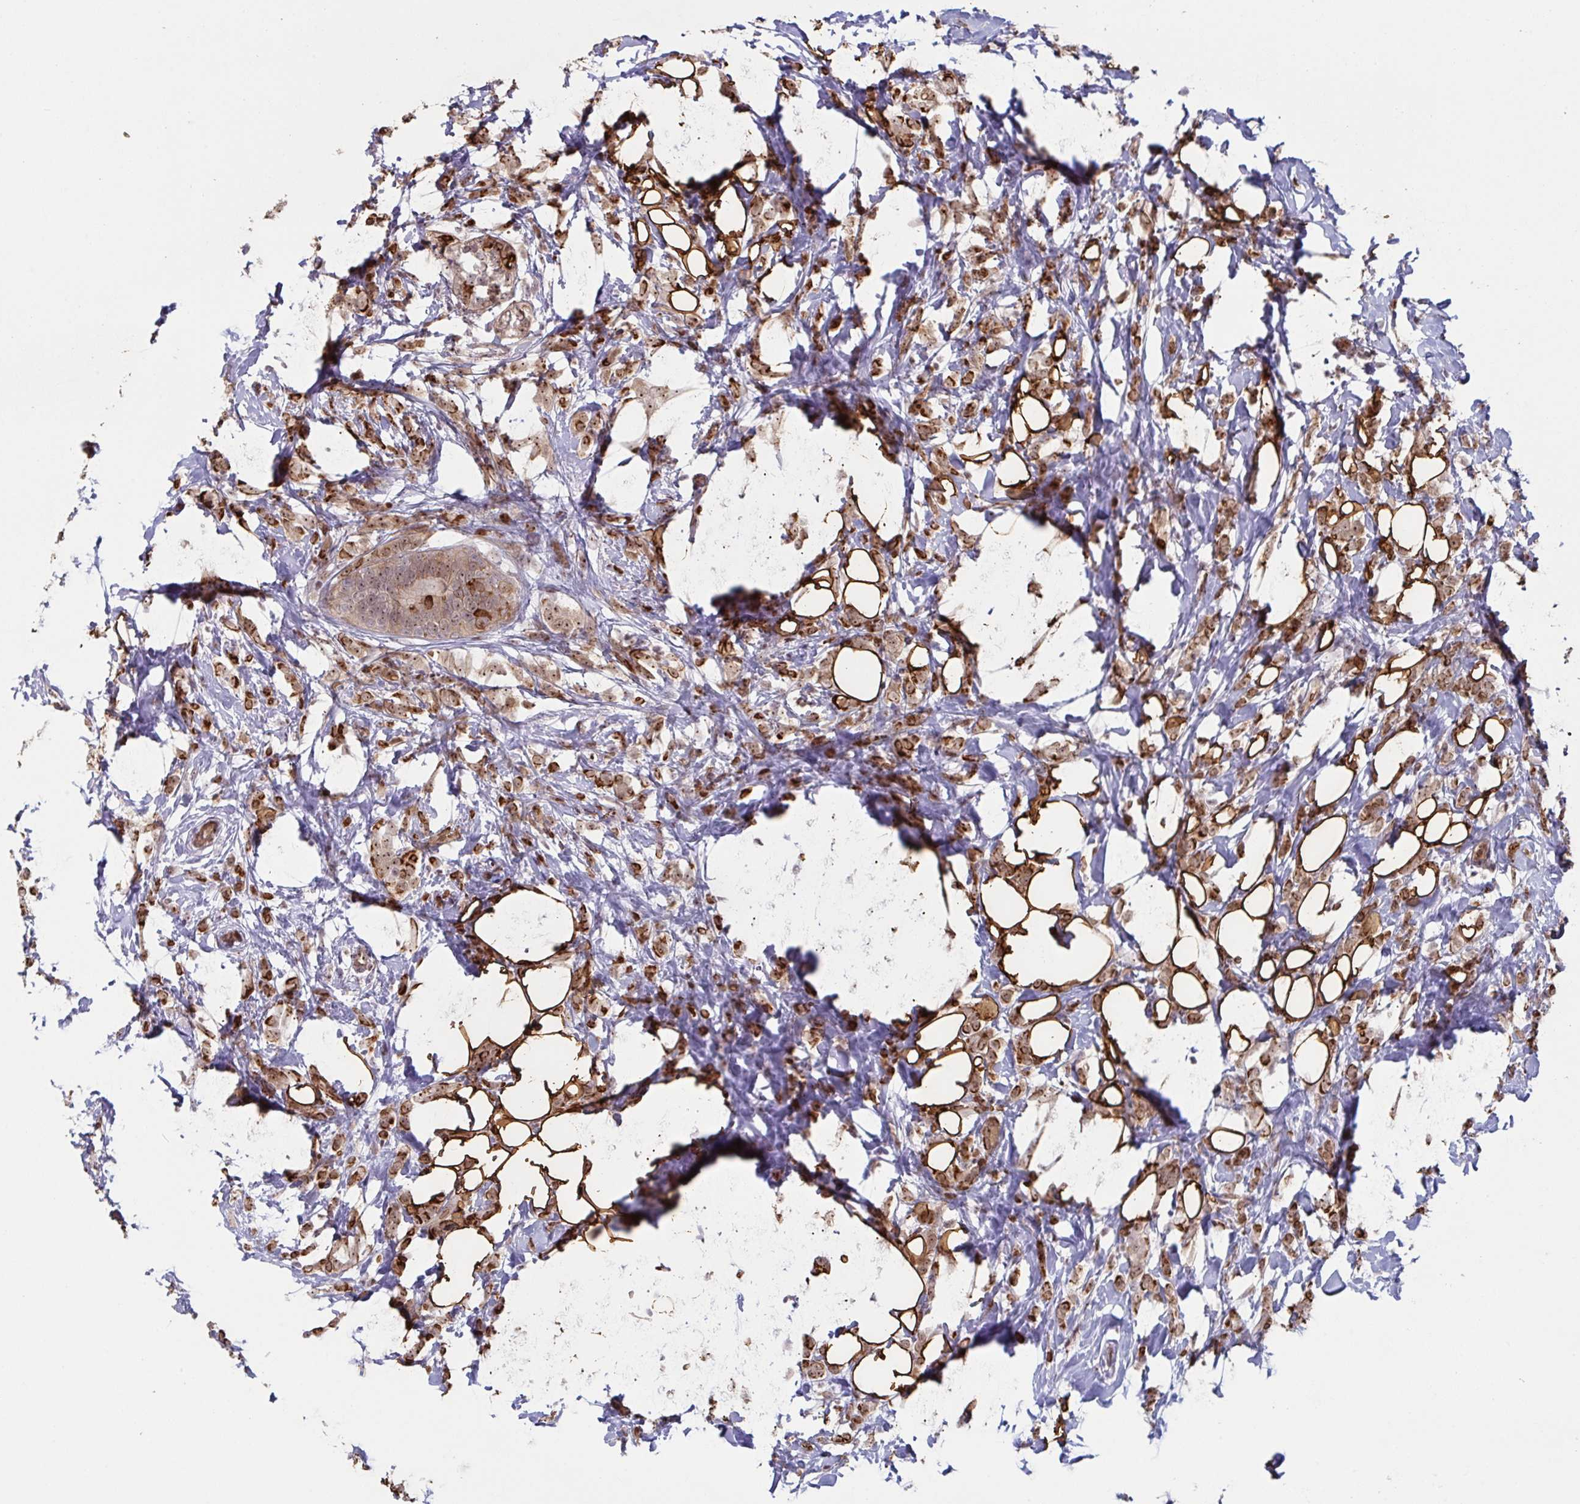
{"staining": {"intensity": "strong", "quantity": ">75%", "location": "cytoplasmic/membranous"}, "tissue": "breast cancer", "cell_type": "Tumor cells", "image_type": "cancer", "snomed": [{"axis": "morphology", "description": "Lobular carcinoma"}, {"axis": "topography", "description": "Breast"}], "caption": "Breast lobular carcinoma stained with DAB (3,3'-diaminobenzidine) immunohistochemistry (IHC) exhibits high levels of strong cytoplasmic/membranous staining in approximately >75% of tumor cells.", "gene": "NLRP13", "patient": {"sex": "female", "age": 49}}